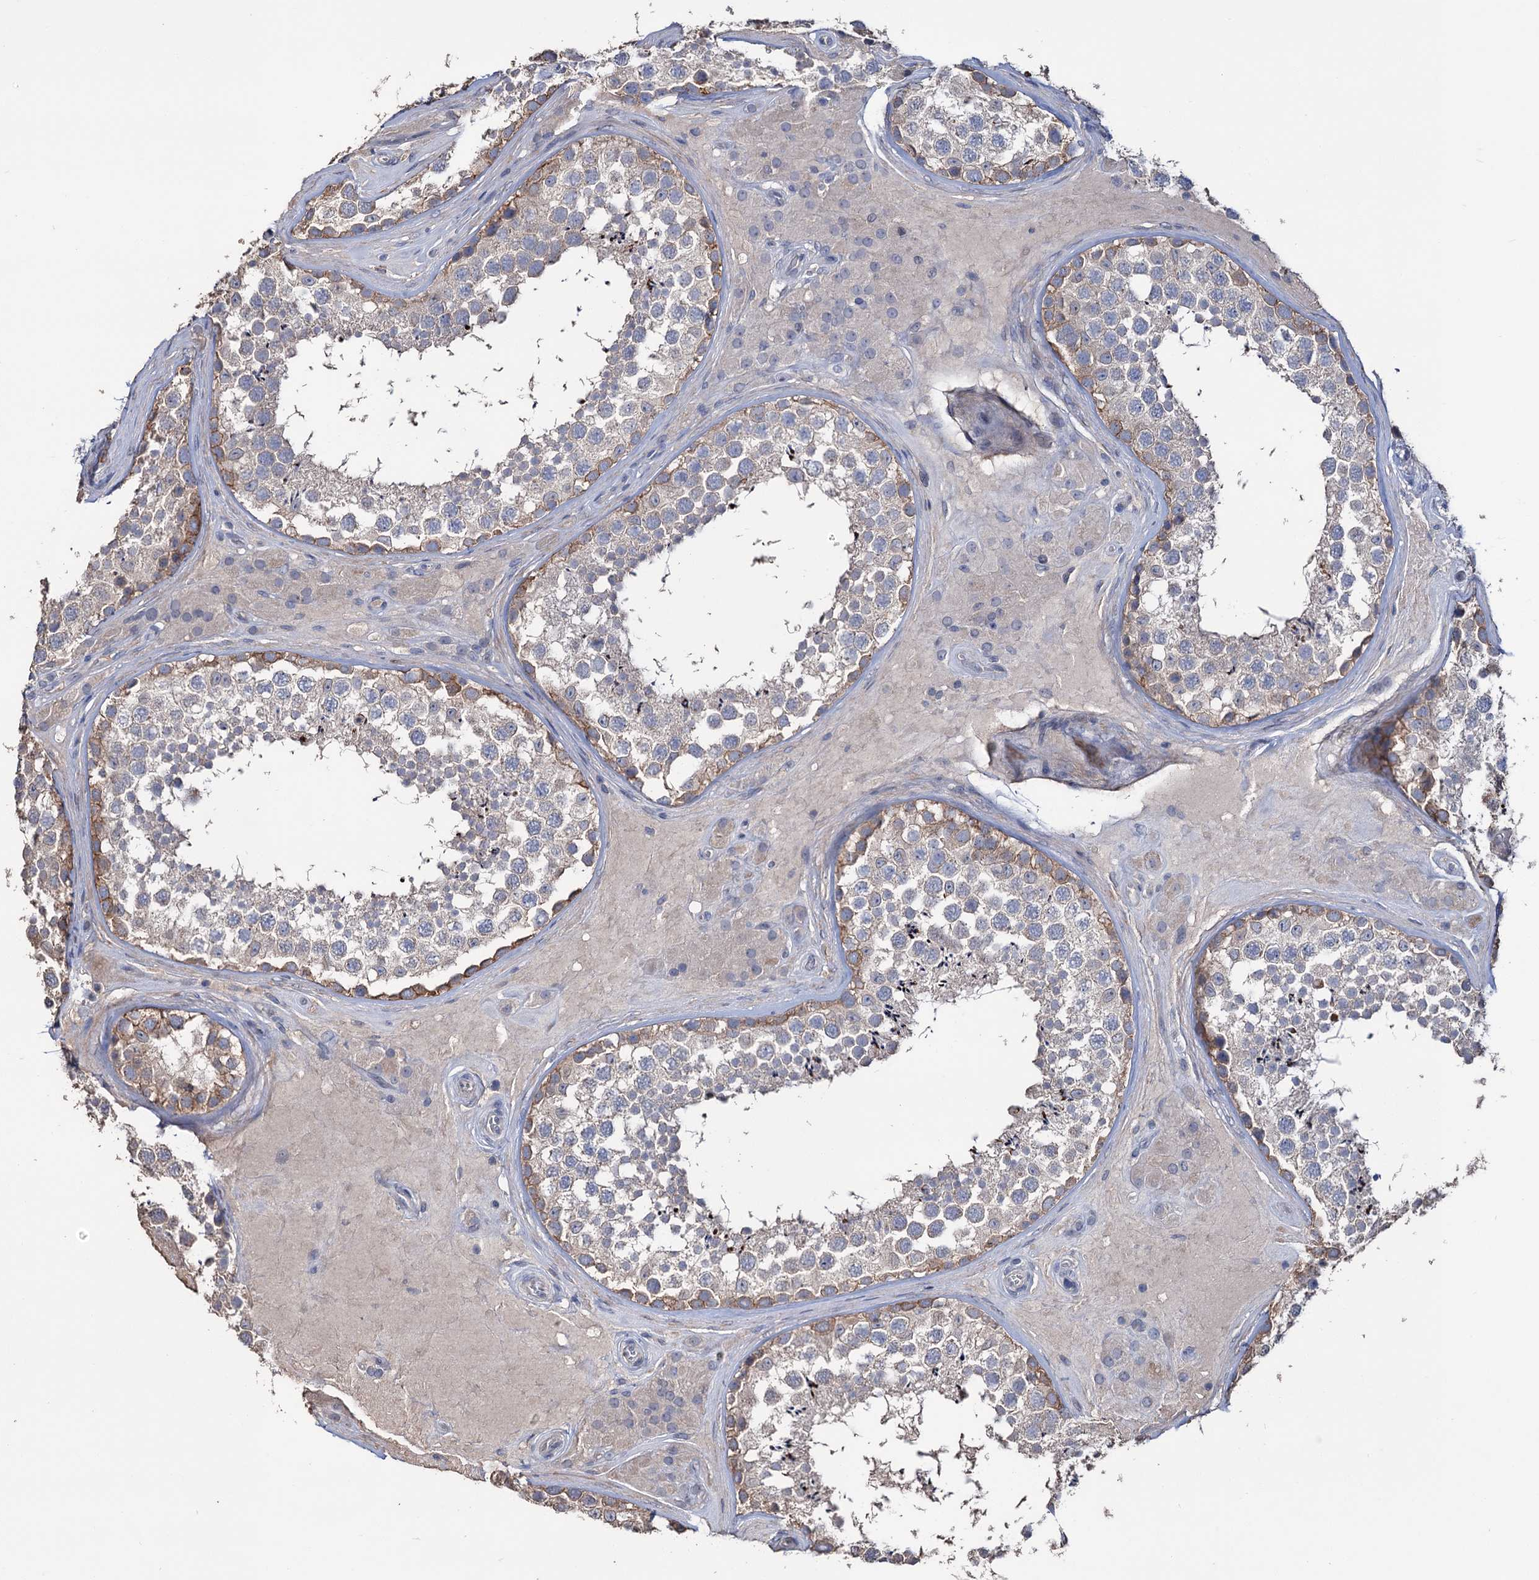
{"staining": {"intensity": "moderate", "quantity": "<25%", "location": "cytoplasmic/membranous"}, "tissue": "testis", "cell_type": "Cells in seminiferous ducts", "image_type": "normal", "snomed": [{"axis": "morphology", "description": "Normal tissue, NOS"}, {"axis": "topography", "description": "Testis"}], "caption": "Protein expression by immunohistochemistry (IHC) exhibits moderate cytoplasmic/membranous positivity in about <25% of cells in seminiferous ducts in benign testis. (brown staining indicates protein expression, while blue staining denotes nuclei).", "gene": "EPB41L5", "patient": {"sex": "male", "age": 46}}